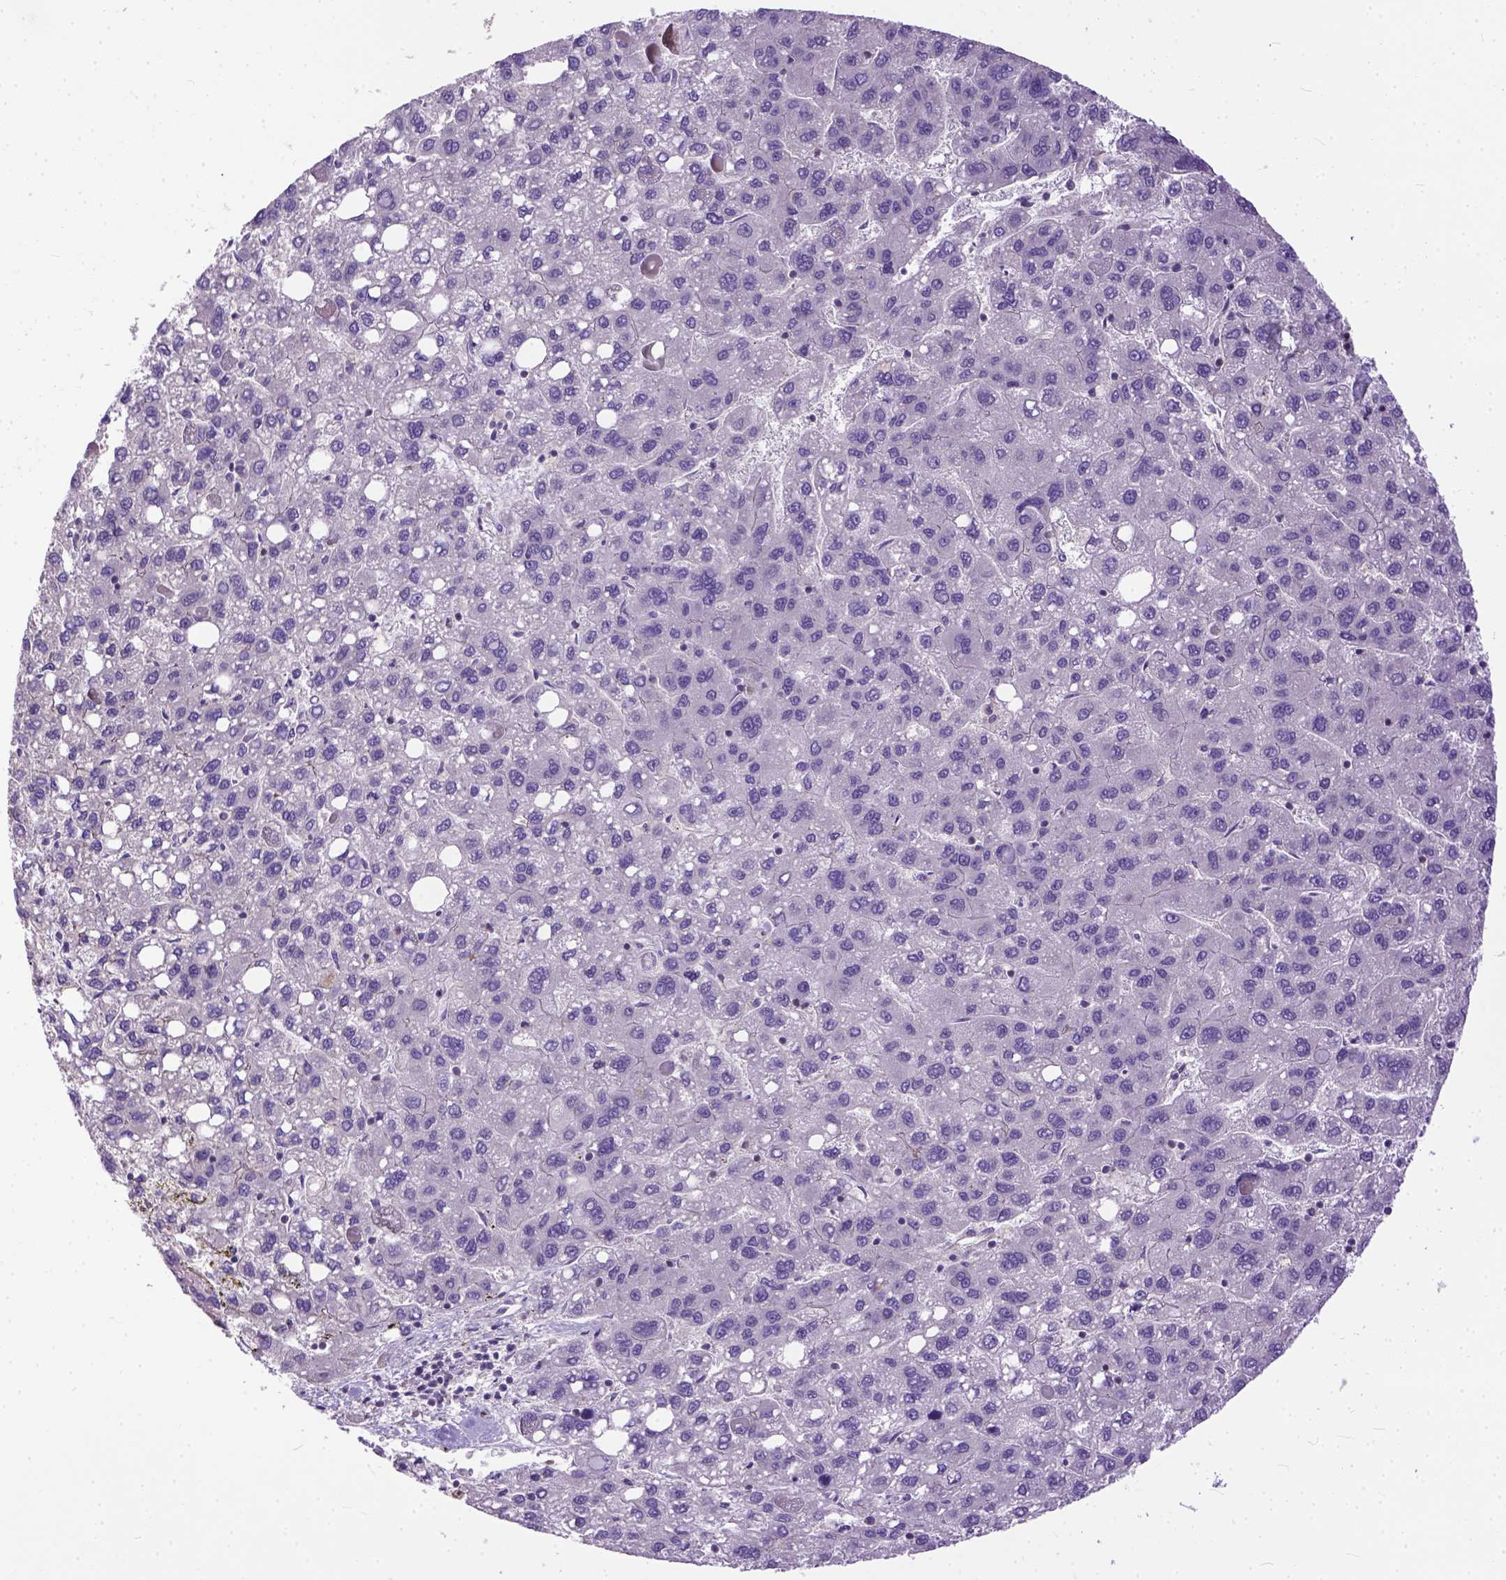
{"staining": {"intensity": "negative", "quantity": "none", "location": "none"}, "tissue": "liver cancer", "cell_type": "Tumor cells", "image_type": "cancer", "snomed": [{"axis": "morphology", "description": "Carcinoma, Hepatocellular, NOS"}, {"axis": "topography", "description": "Liver"}], "caption": "Protein analysis of liver cancer reveals no significant staining in tumor cells.", "gene": "BANF2", "patient": {"sex": "female", "age": 82}}